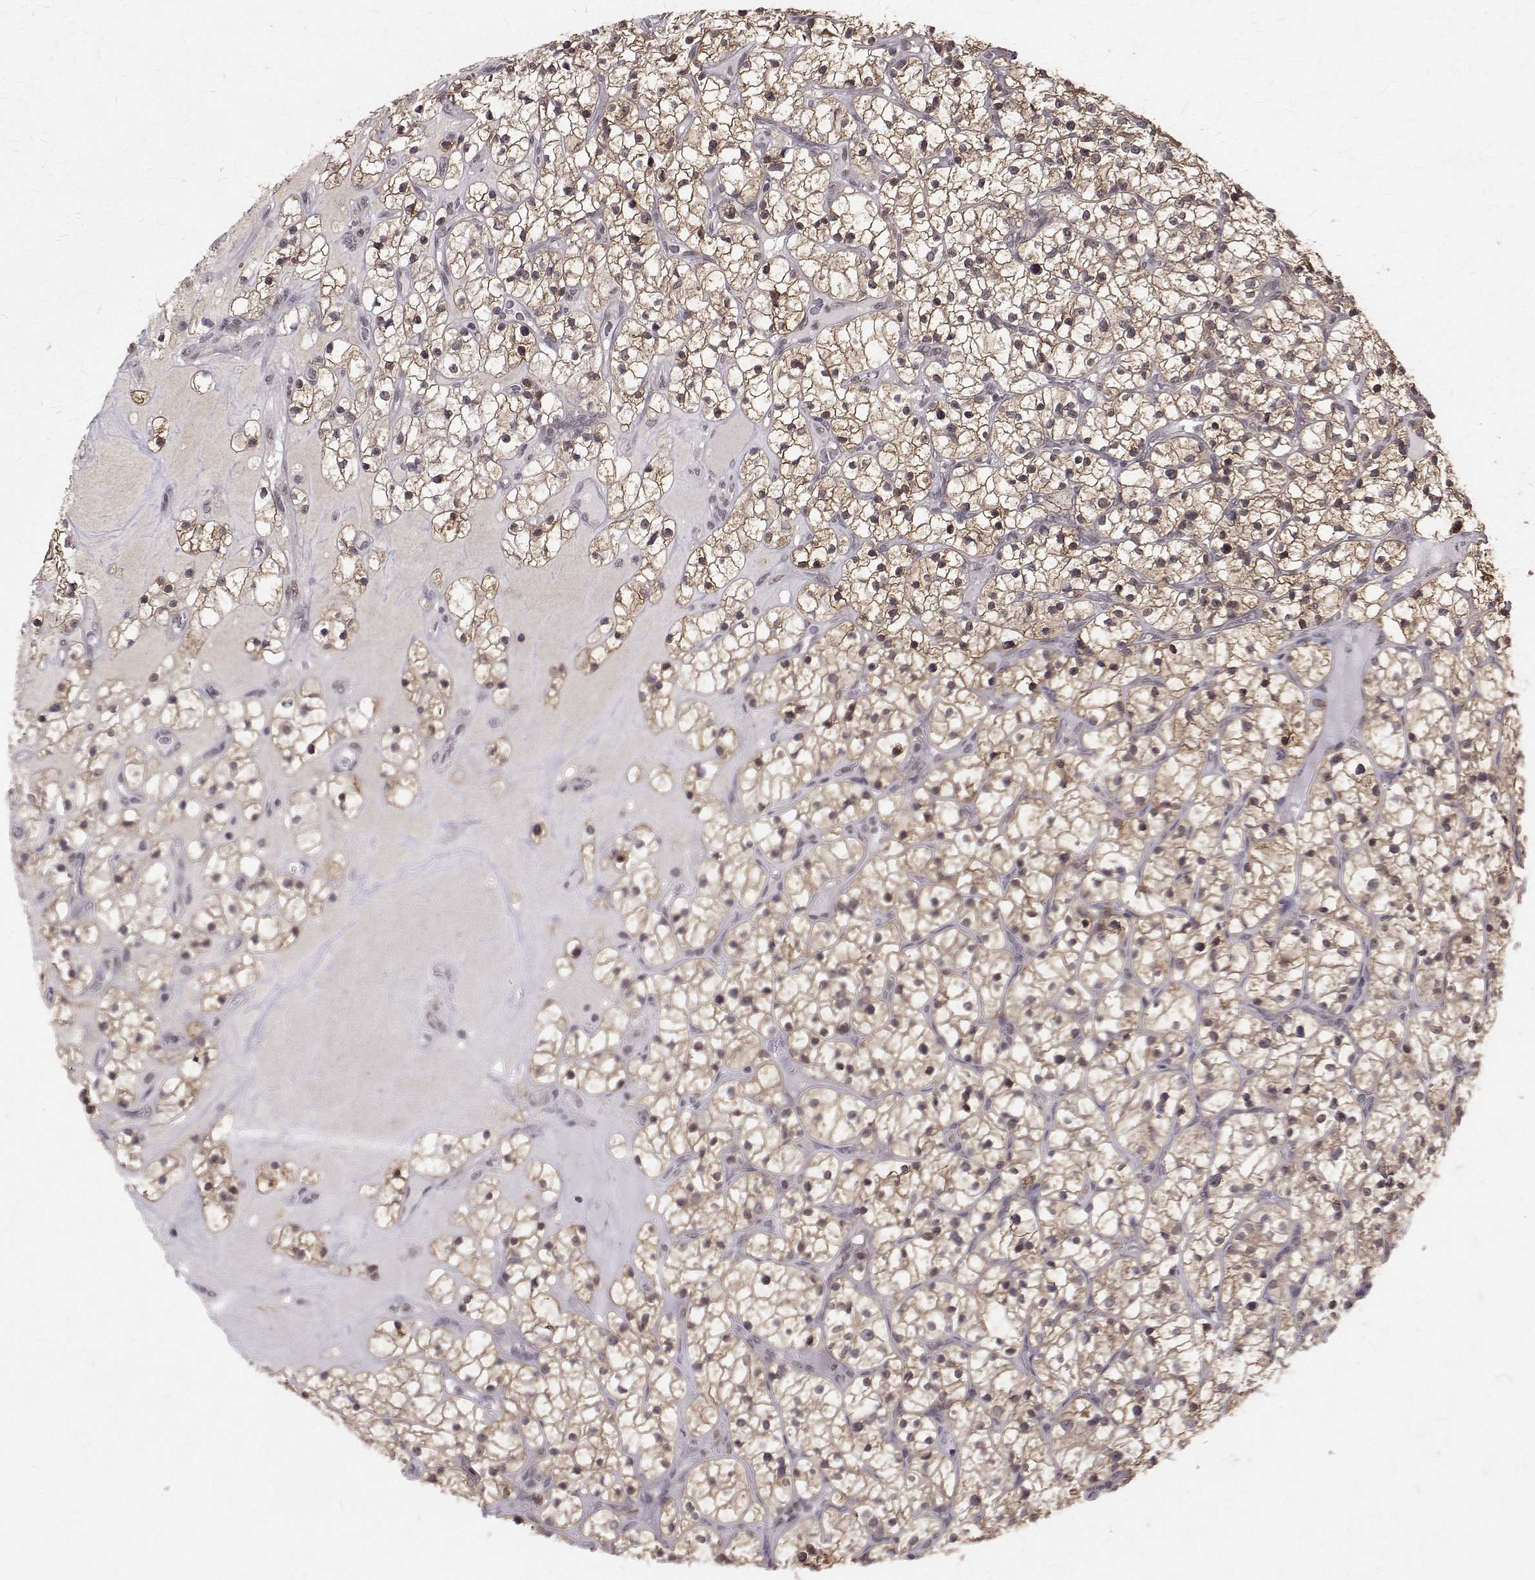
{"staining": {"intensity": "weak", "quantity": ">75%", "location": "cytoplasmic/membranous,nuclear"}, "tissue": "renal cancer", "cell_type": "Tumor cells", "image_type": "cancer", "snomed": [{"axis": "morphology", "description": "Adenocarcinoma, NOS"}, {"axis": "topography", "description": "Kidney"}], "caption": "A low amount of weak cytoplasmic/membranous and nuclear positivity is present in about >75% of tumor cells in adenocarcinoma (renal) tissue. (DAB (3,3'-diaminobenzidine) IHC with brightfield microscopy, high magnification).", "gene": "NIF3L1", "patient": {"sex": "female", "age": 64}}